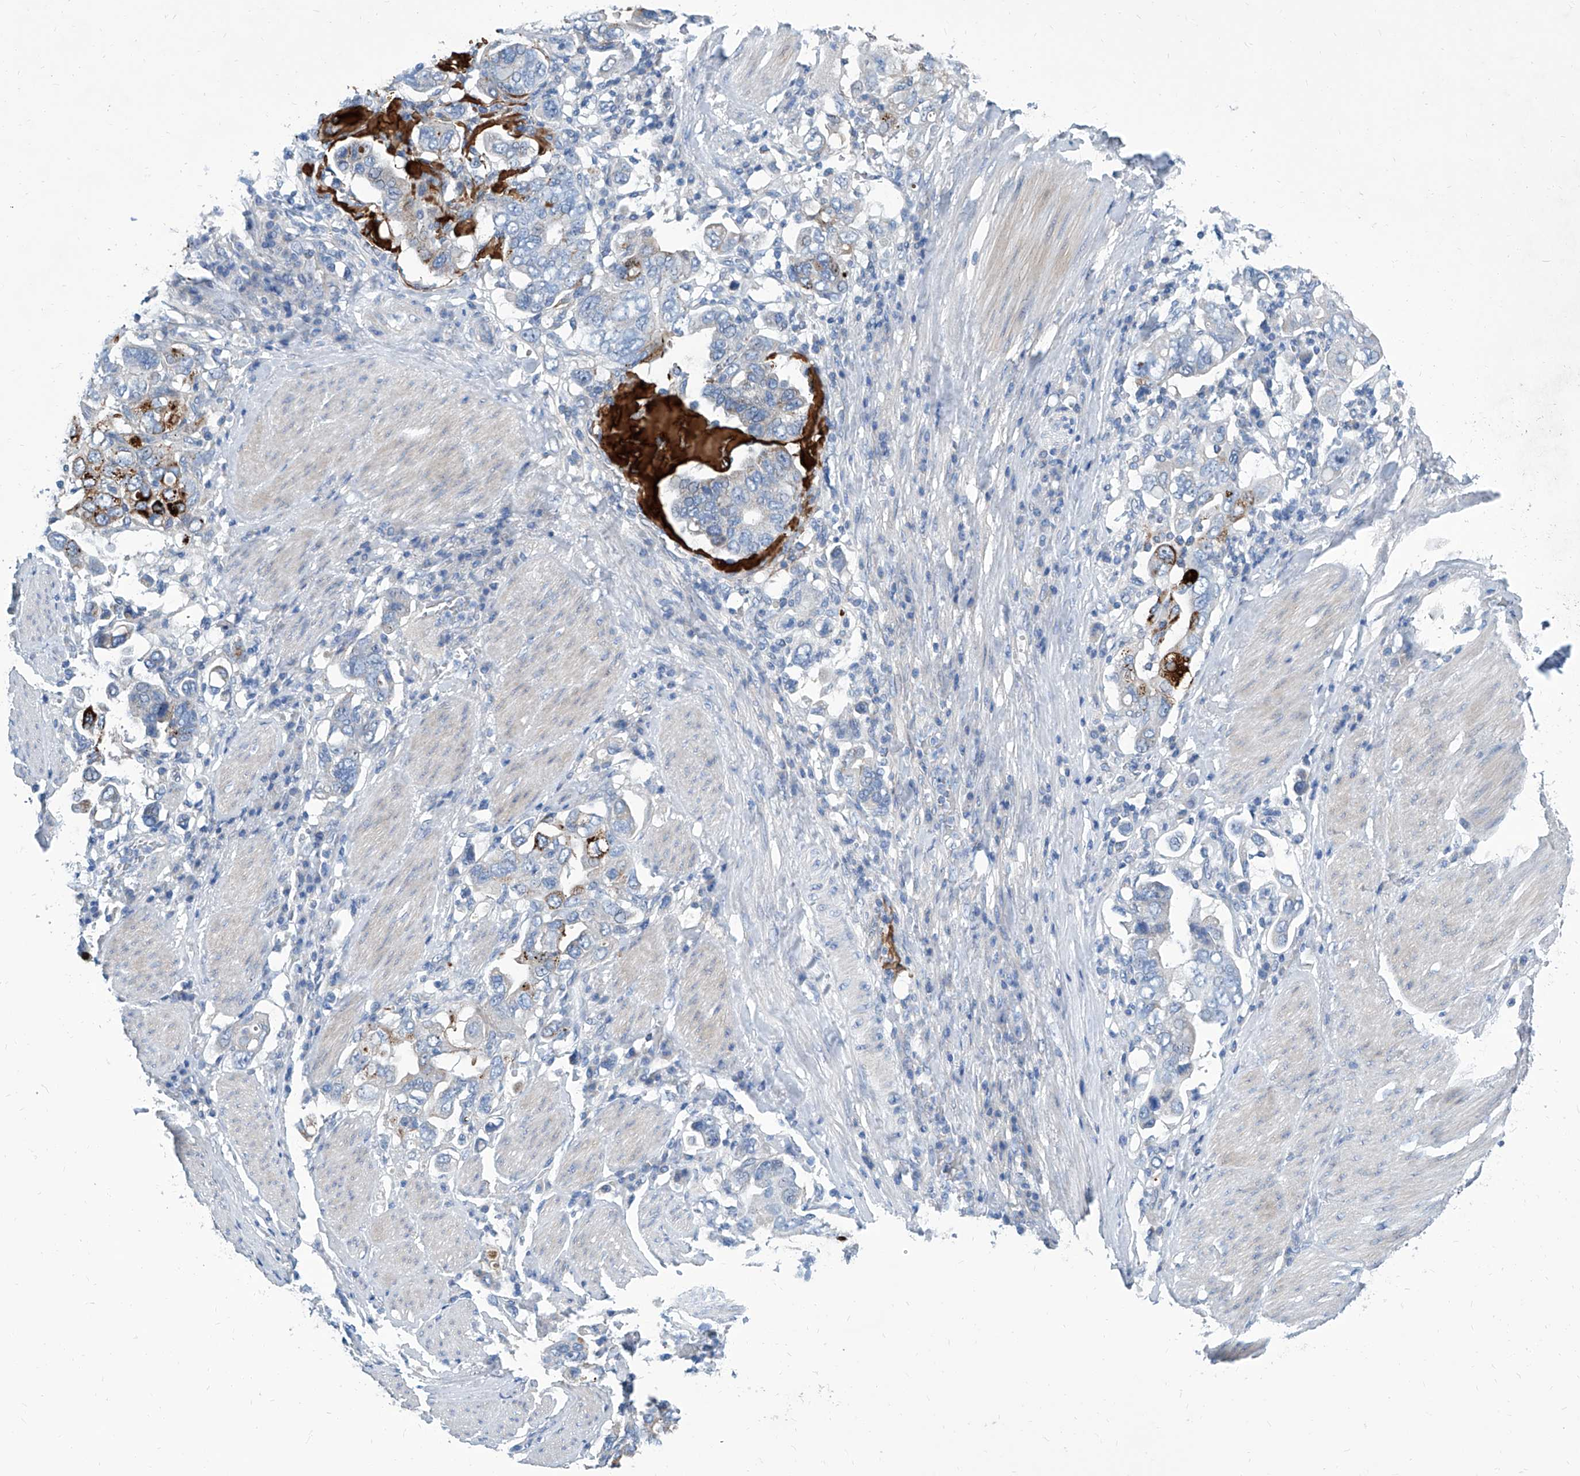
{"staining": {"intensity": "moderate", "quantity": "<25%", "location": "cytoplasmic/membranous"}, "tissue": "stomach cancer", "cell_type": "Tumor cells", "image_type": "cancer", "snomed": [{"axis": "morphology", "description": "Adenocarcinoma, NOS"}, {"axis": "topography", "description": "Stomach, upper"}], "caption": "The micrograph displays immunohistochemical staining of stomach adenocarcinoma. There is moderate cytoplasmic/membranous staining is appreciated in about <25% of tumor cells.", "gene": "ZNF519", "patient": {"sex": "male", "age": 62}}